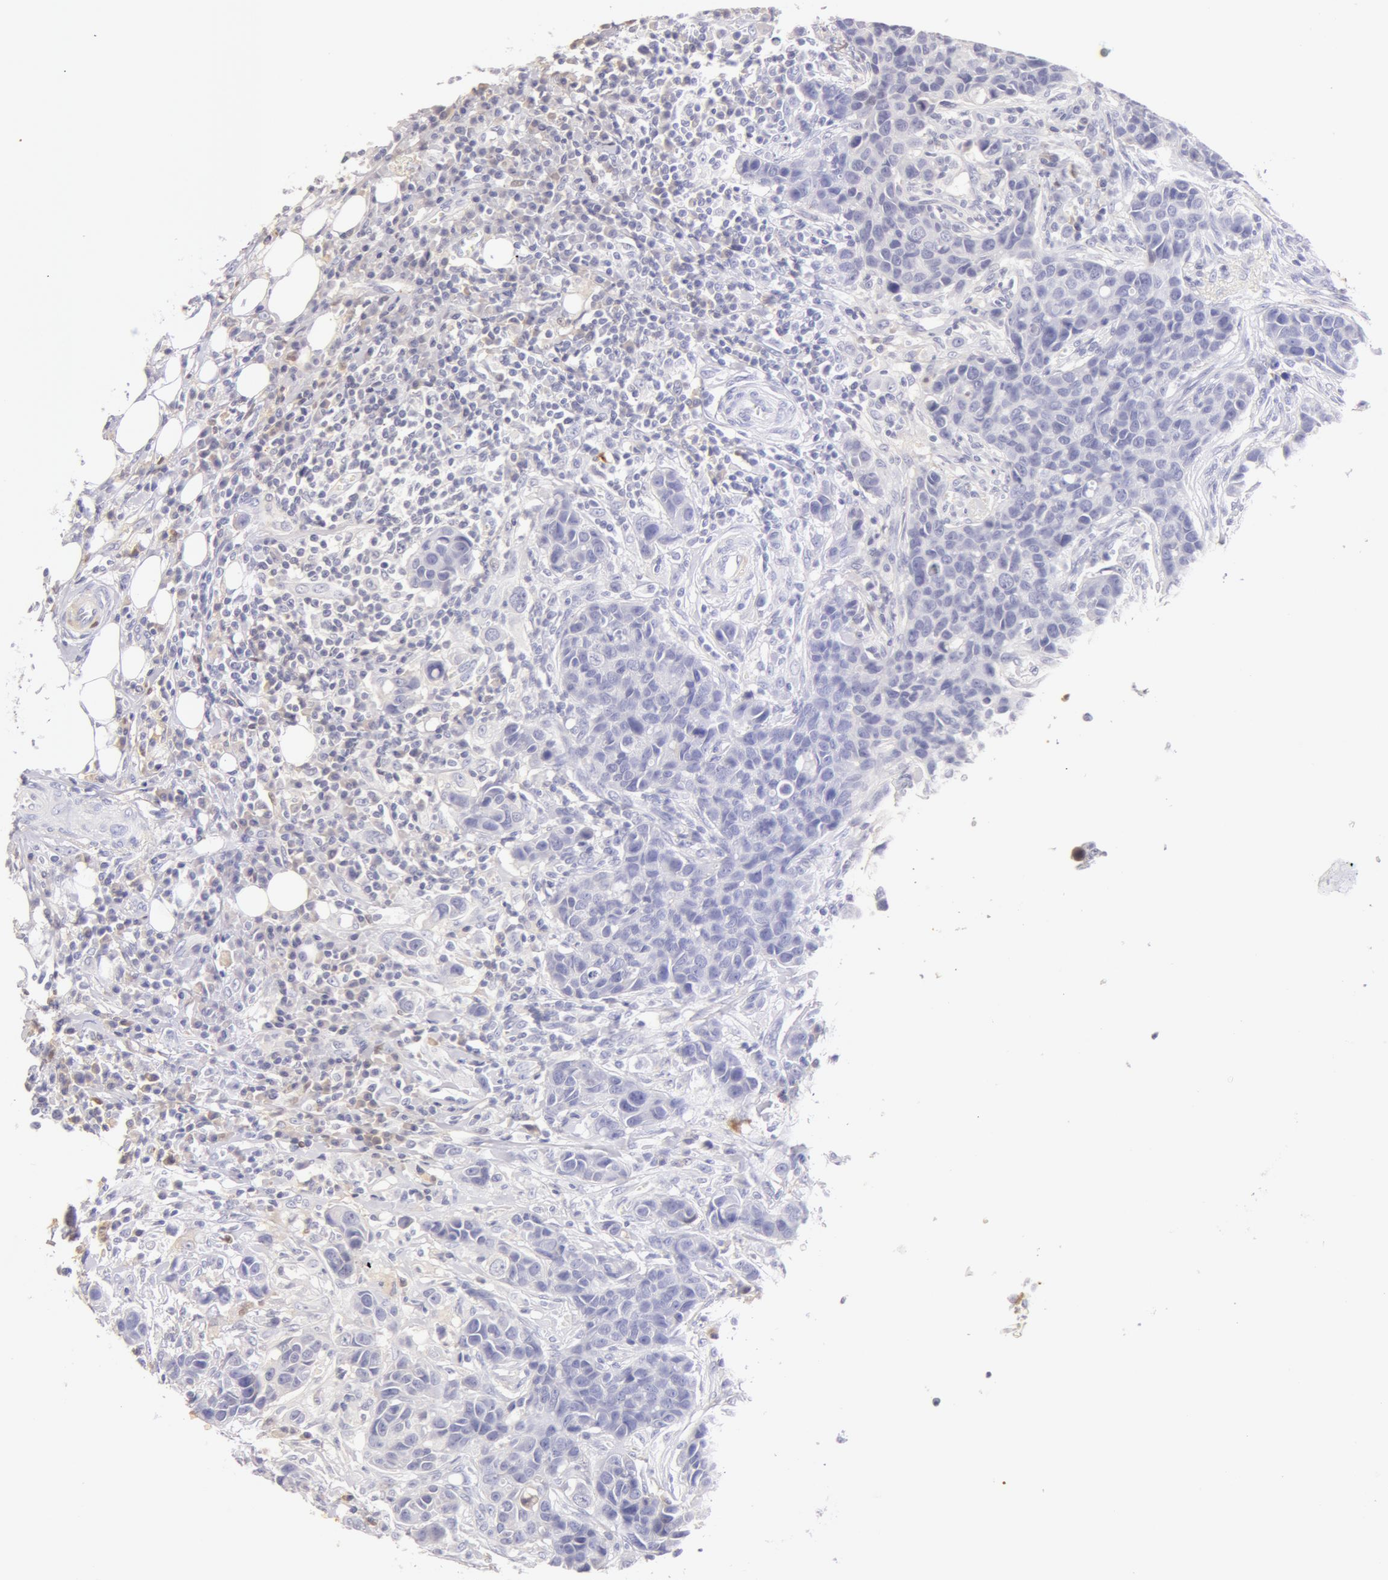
{"staining": {"intensity": "negative", "quantity": "none", "location": "none"}, "tissue": "breast cancer", "cell_type": "Tumor cells", "image_type": "cancer", "snomed": [{"axis": "morphology", "description": "Duct carcinoma"}, {"axis": "topography", "description": "Breast"}], "caption": "Immunohistochemistry of human infiltrating ductal carcinoma (breast) exhibits no expression in tumor cells.", "gene": "AHSG", "patient": {"sex": "female", "age": 91}}